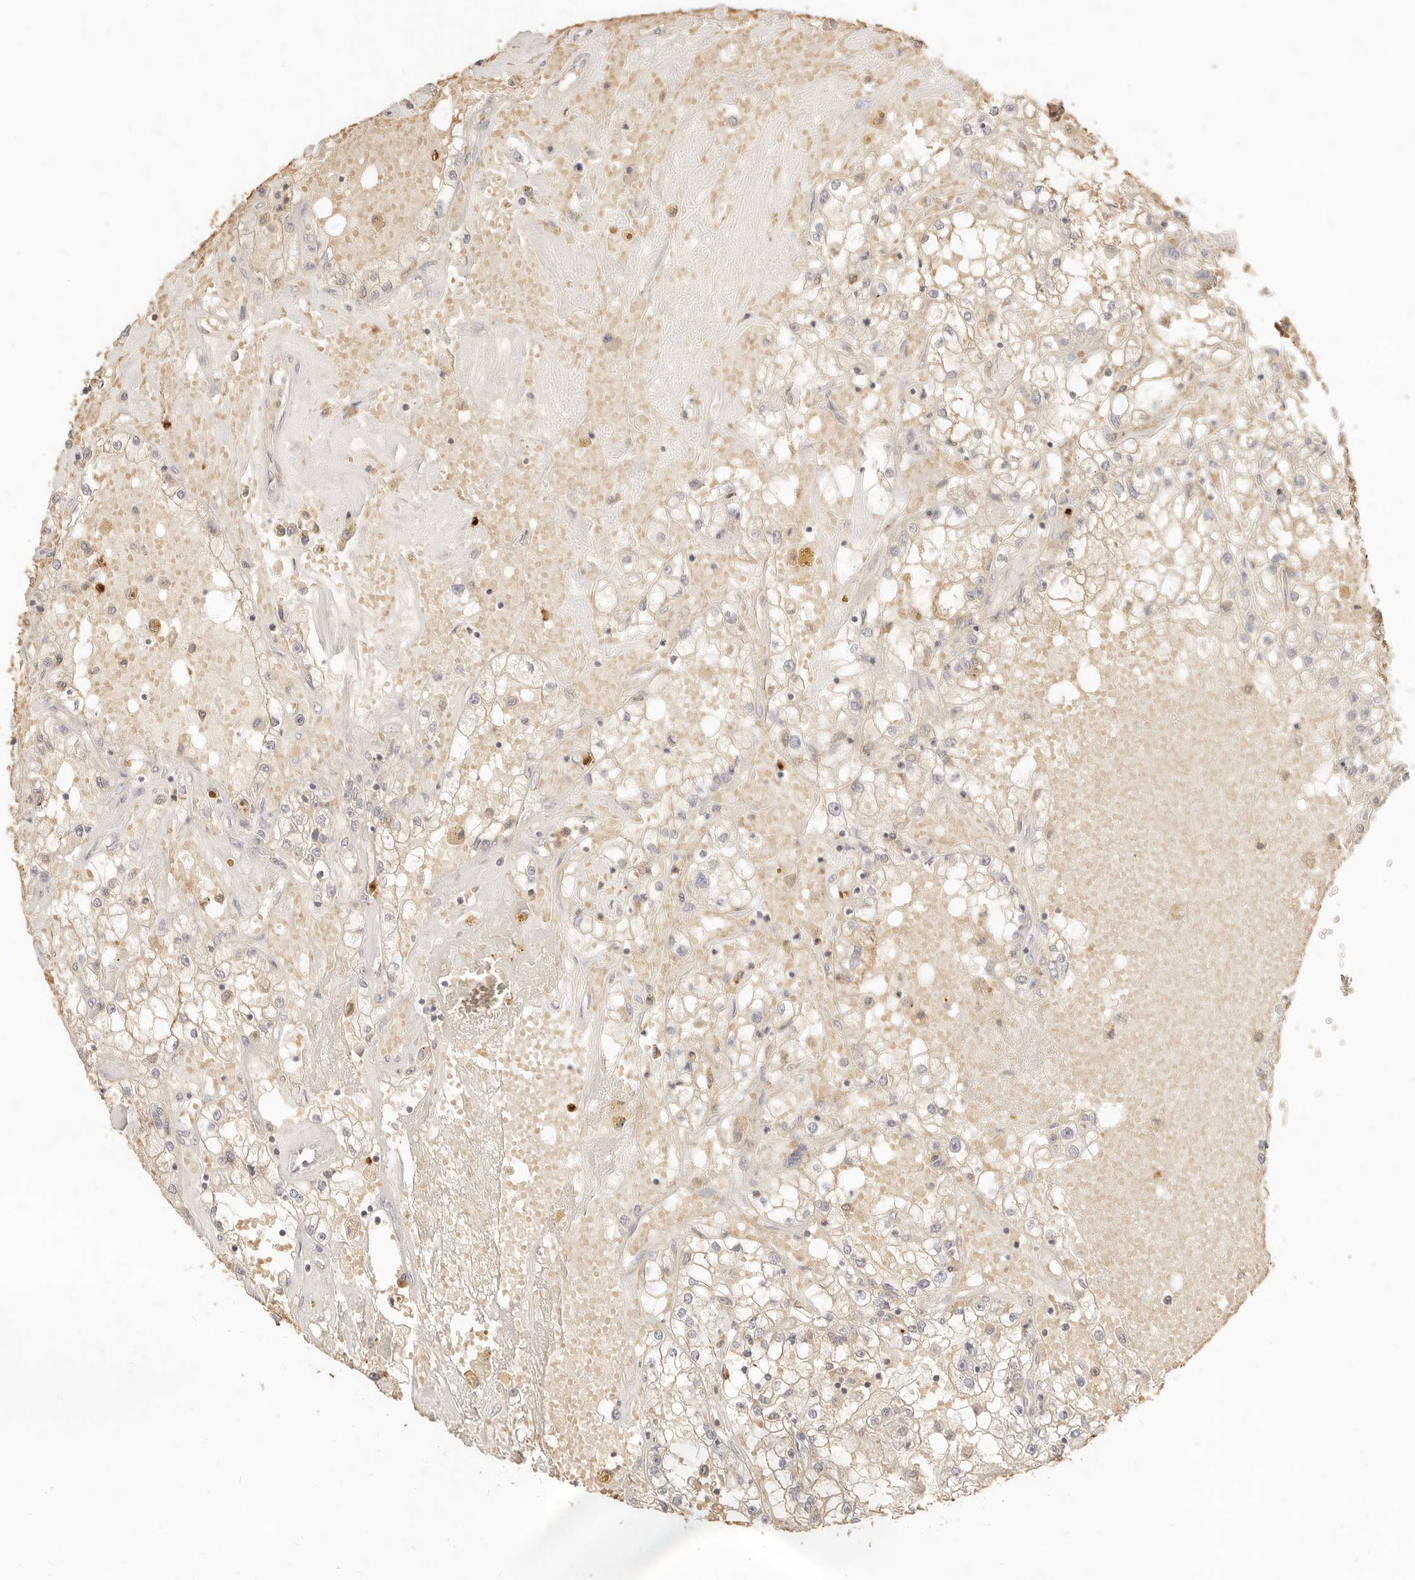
{"staining": {"intensity": "weak", "quantity": "25%-75%", "location": "cytoplasmic/membranous"}, "tissue": "renal cancer", "cell_type": "Tumor cells", "image_type": "cancer", "snomed": [{"axis": "morphology", "description": "Adenocarcinoma, NOS"}, {"axis": "topography", "description": "Kidney"}], "caption": "The micrograph demonstrates staining of renal cancer (adenocarcinoma), revealing weak cytoplasmic/membranous protein expression (brown color) within tumor cells. The staining was performed using DAB, with brown indicating positive protein expression. Nuclei are stained blue with hematoxylin.", "gene": "TMTC2", "patient": {"sex": "male", "age": 56}}